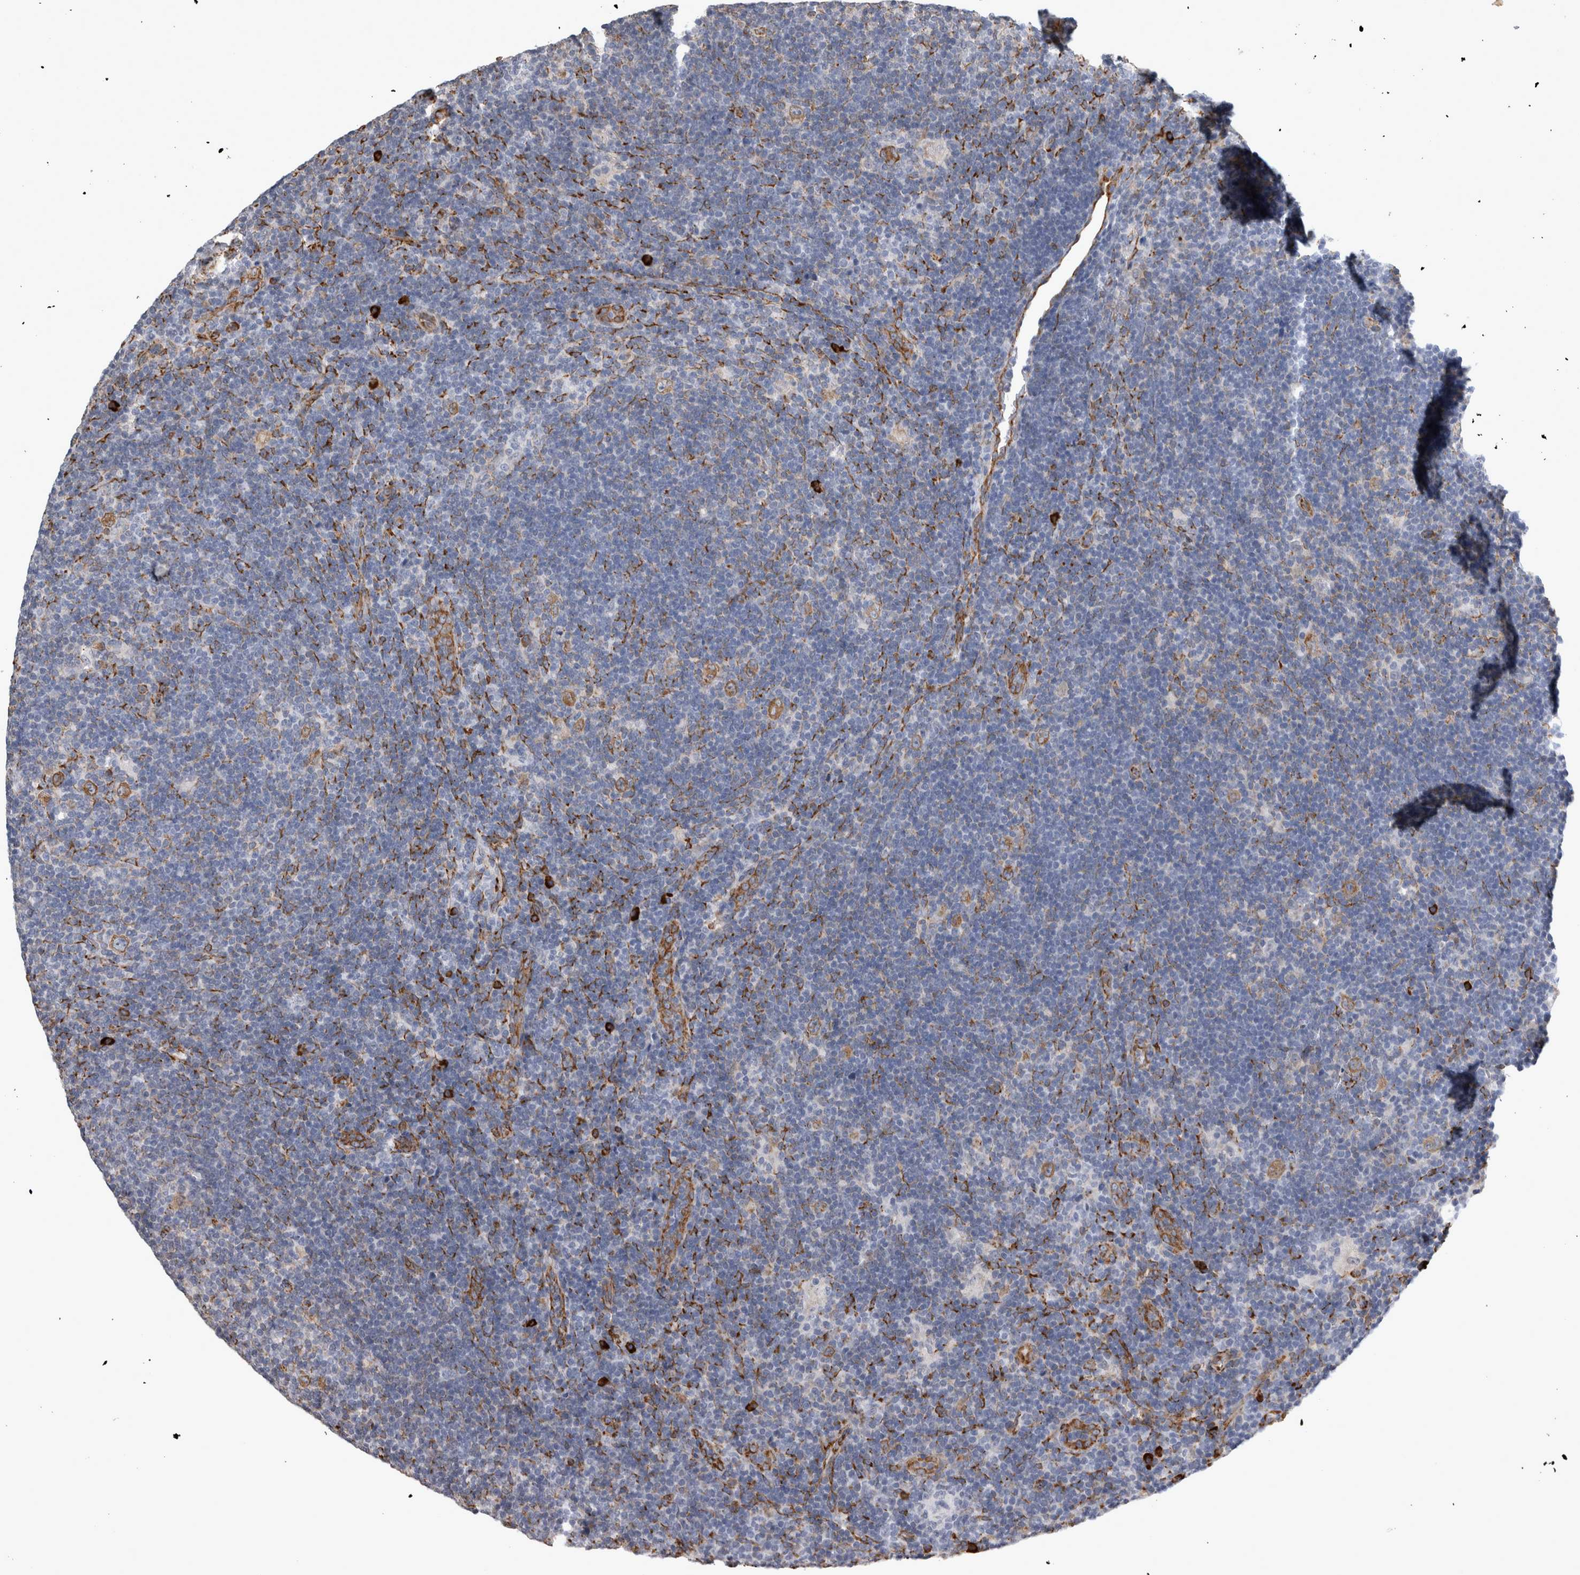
{"staining": {"intensity": "moderate", "quantity": ">75%", "location": "cytoplasmic/membranous"}, "tissue": "lymphoma", "cell_type": "Tumor cells", "image_type": "cancer", "snomed": [{"axis": "morphology", "description": "Hodgkin's disease, NOS"}, {"axis": "topography", "description": "Lymph node"}], "caption": "This is a micrograph of IHC staining of Hodgkin's disease, which shows moderate staining in the cytoplasmic/membranous of tumor cells.", "gene": "FHIP2B", "patient": {"sex": "female", "age": 57}}